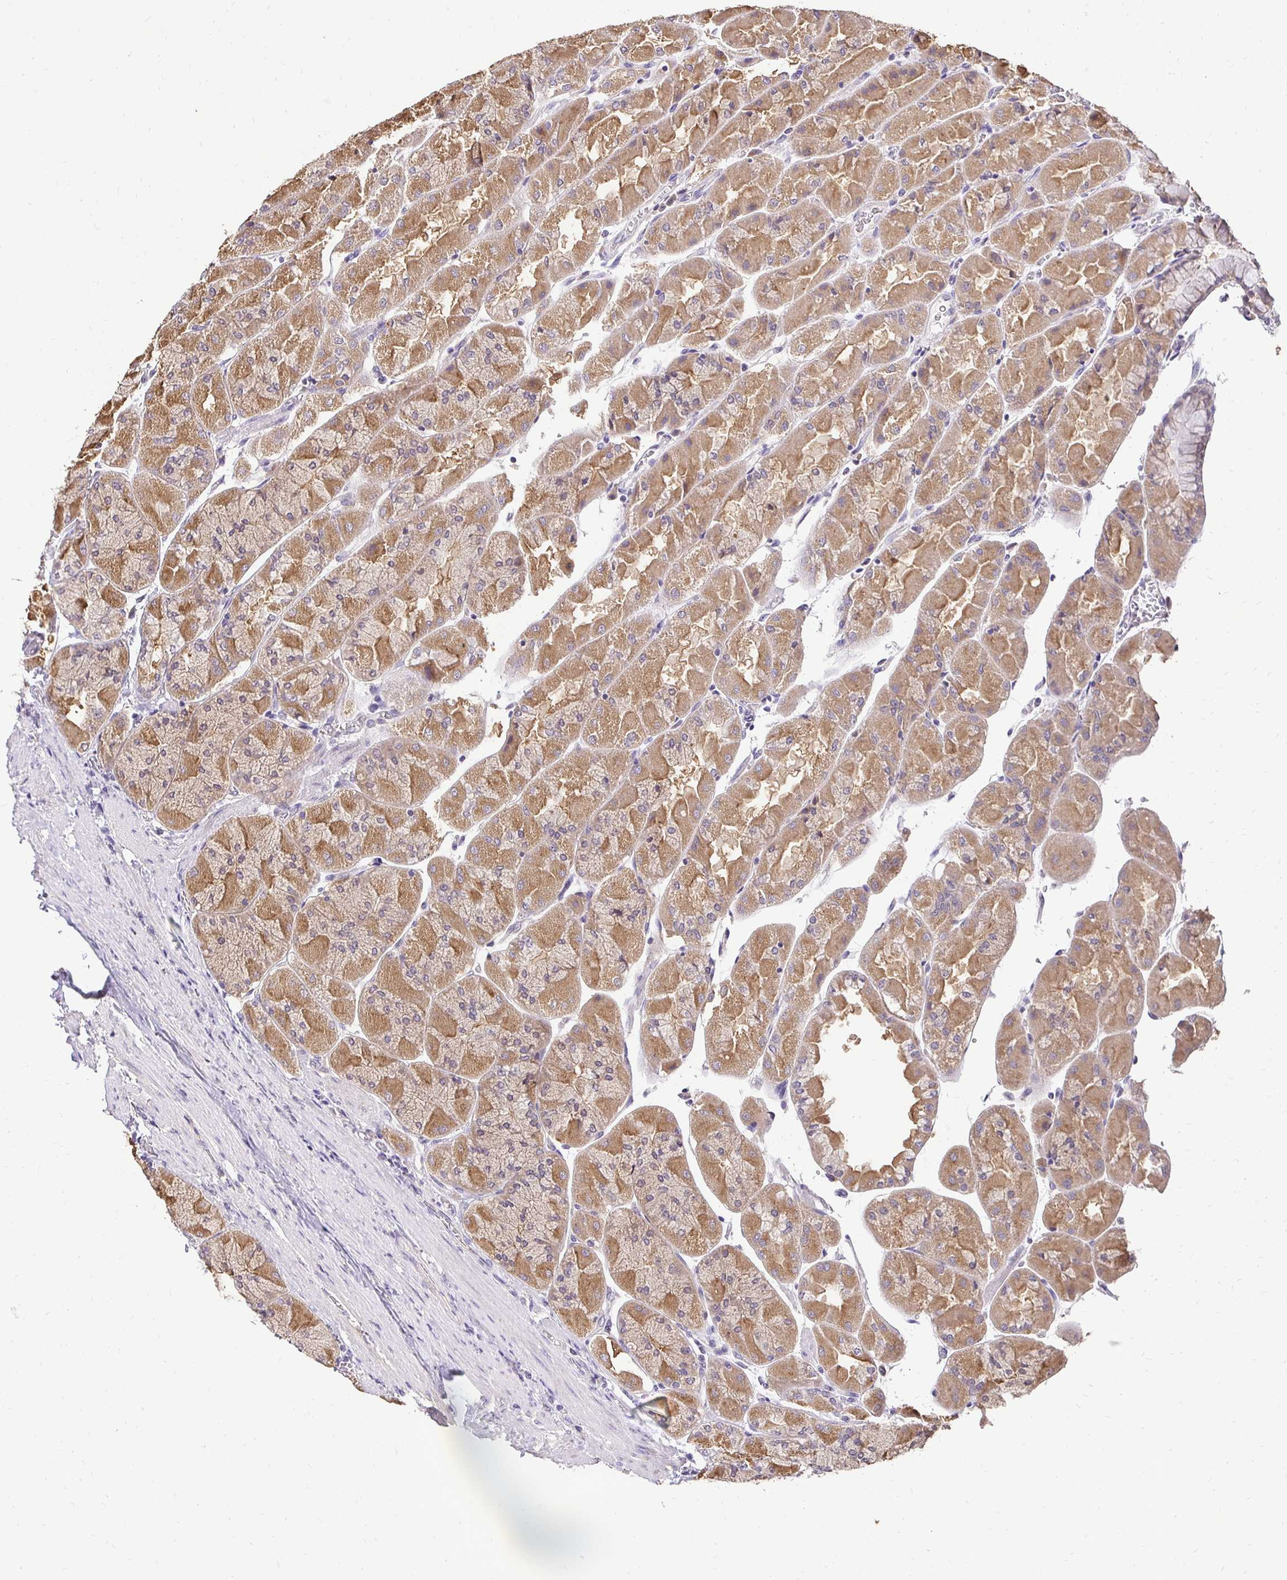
{"staining": {"intensity": "moderate", "quantity": "25%-75%", "location": "cytoplasmic/membranous,nuclear"}, "tissue": "stomach", "cell_type": "Glandular cells", "image_type": "normal", "snomed": [{"axis": "morphology", "description": "Normal tissue, NOS"}, {"axis": "topography", "description": "Stomach"}], "caption": "This histopathology image reveals benign stomach stained with immunohistochemistry to label a protein in brown. The cytoplasmic/membranous,nuclear of glandular cells show moderate positivity for the protein. Nuclei are counter-stained blue.", "gene": "RHEBL1", "patient": {"sex": "female", "age": 61}}